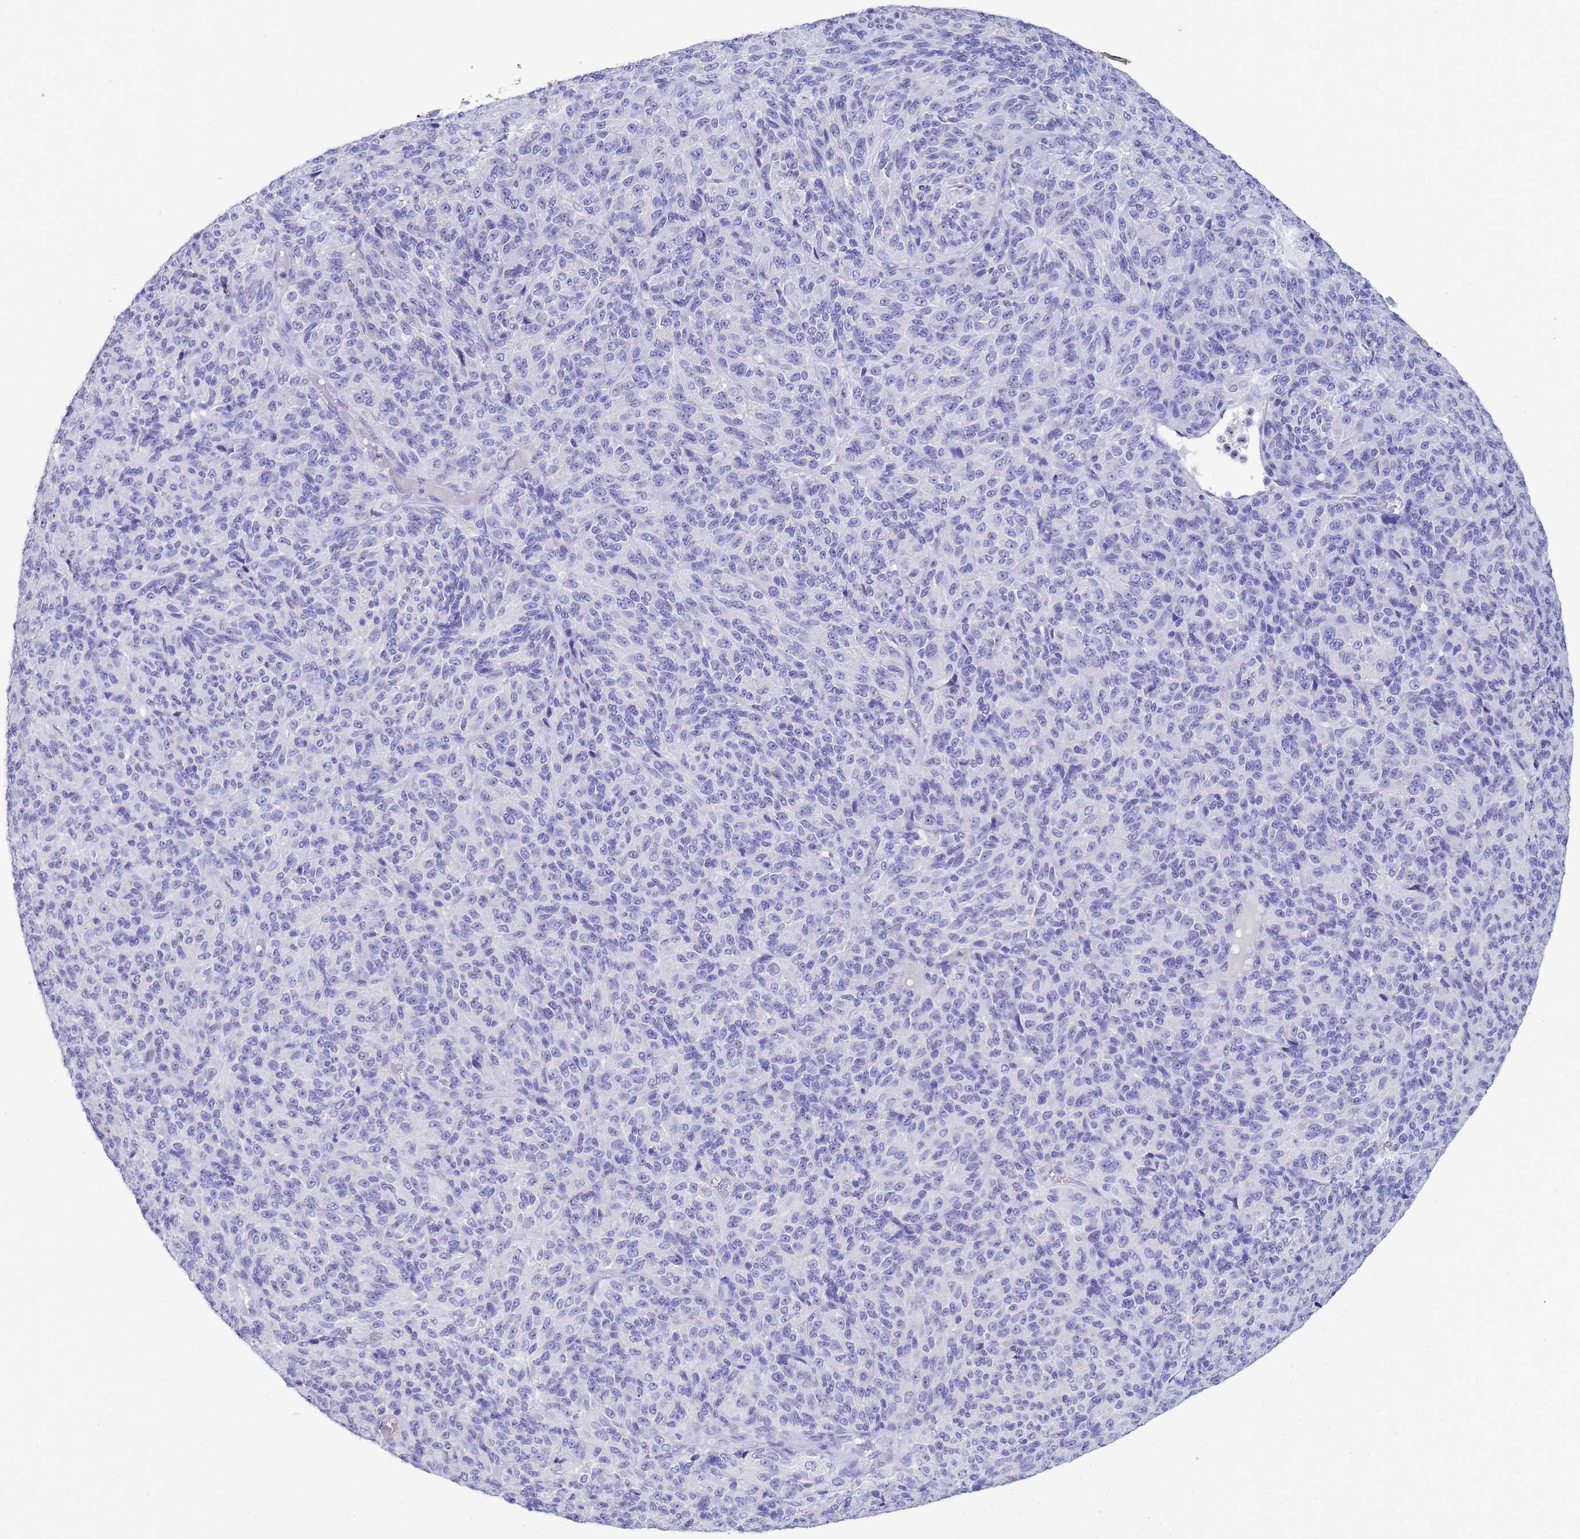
{"staining": {"intensity": "negative", "quantity": "none", "location": "none"}, "tissue": "melanoma", "cell_type": "Tumor cells", "image_type": "cancer", "snomed": [{"axis": "morphology", "description": "Malignant melanoma, Metastatic site"}, {"axis": "topography", "description": "Brain"}], "caption": "Immunohistochemistry (IHC) of melanoma reveals no positivity in tumor cells.", "gene": "B3GNT8", "patient": {"sex": "female", "age": 56}}